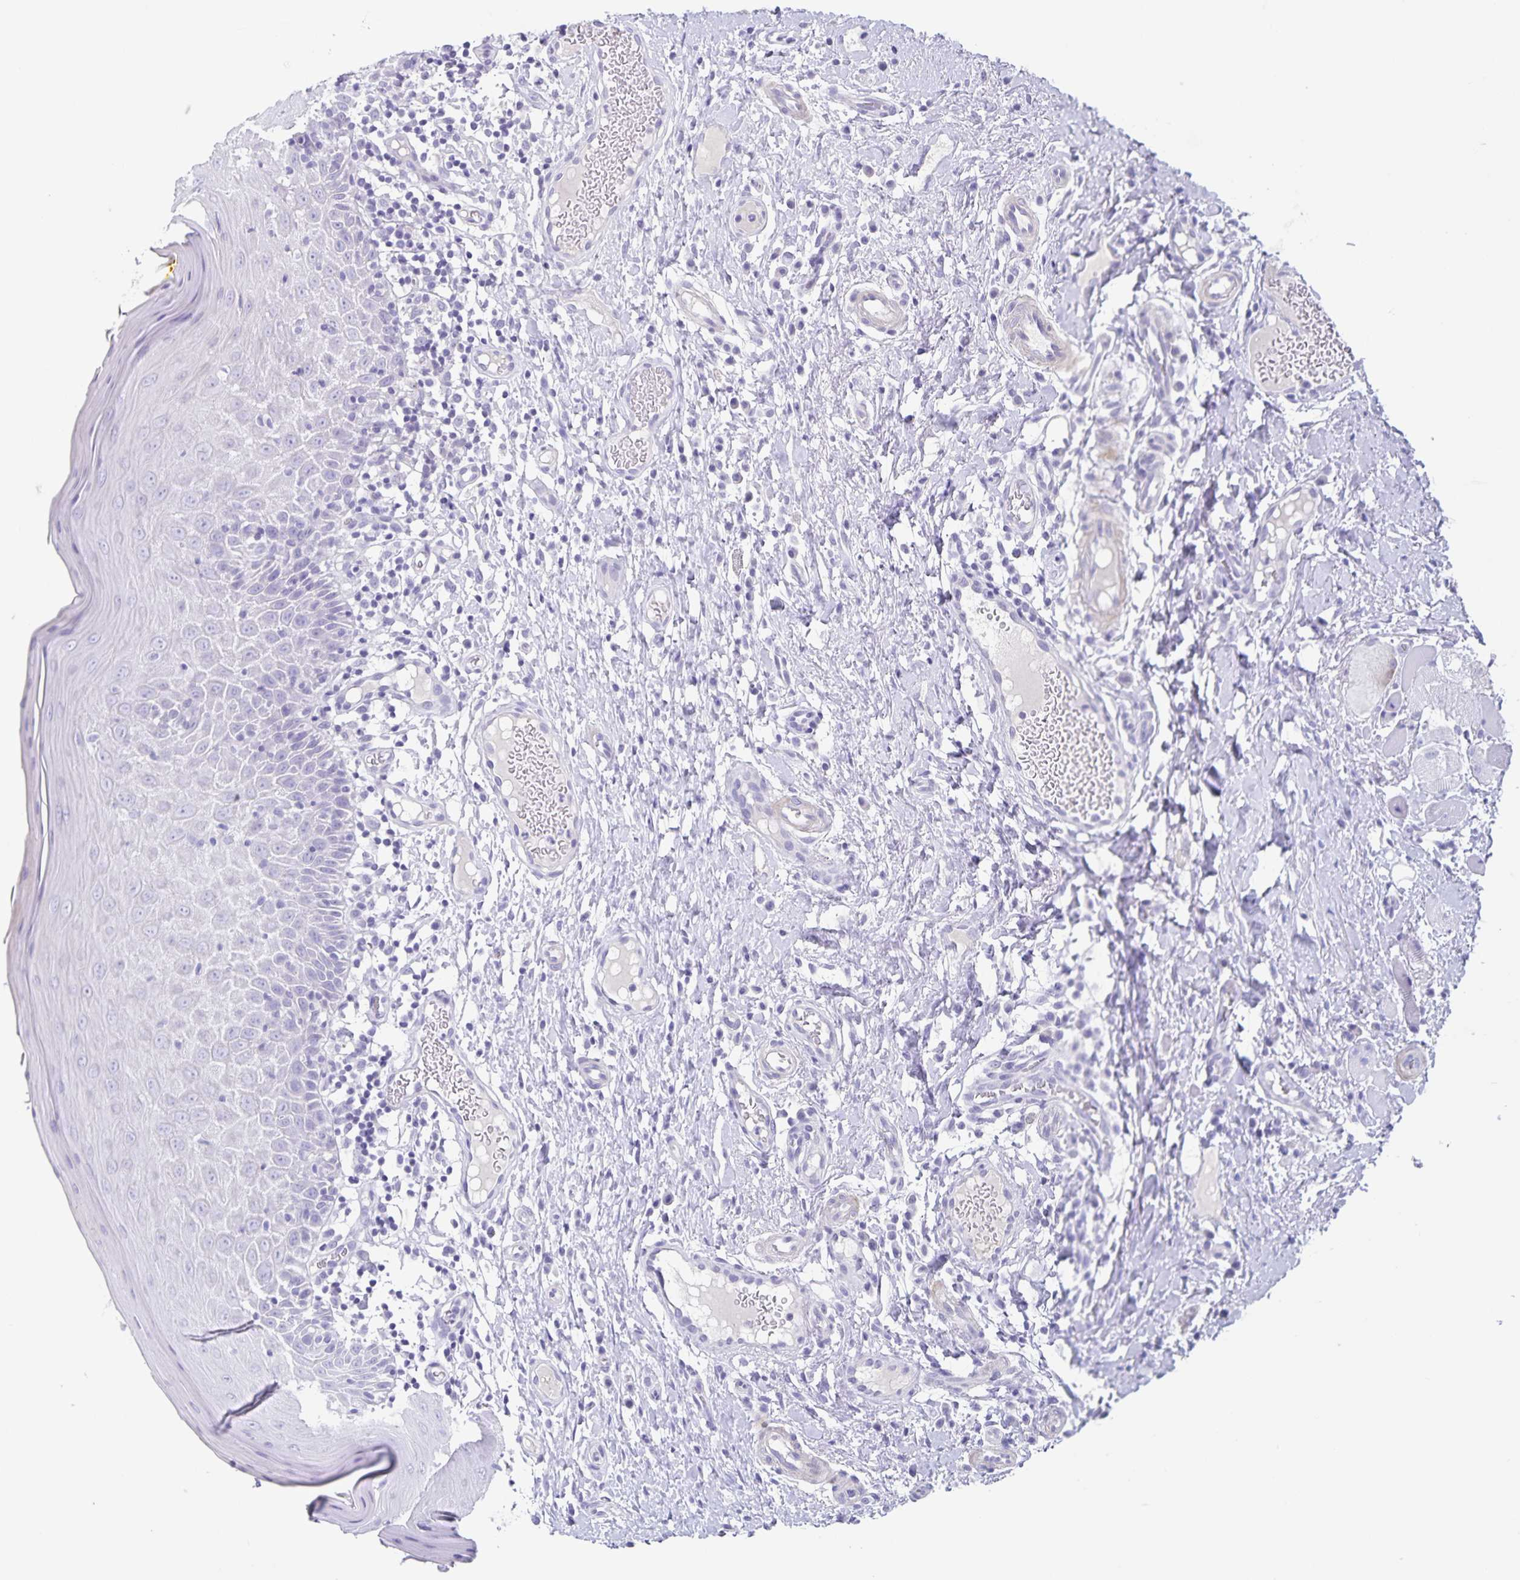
{"staining": {"intensity": "negative", "quantity": "none", "location": "none"}, "tissue": "oral mucosa", "cell_type": "Squamous epithelial cells", "image_type": "normal", "snomed": [{"axis": "morphology", "description": "Normal tissue, NOS"}, {"axis": "topography", "description": "Oral tissue"}, {"axis": "topography", "description": "Tounge, NOS"}], "caption": "IHC of benign oral mucosa shows no staining in squamous epithelial cells.", "gene": "C11orf42", "patient": {"sex": "female", "age": 58}}